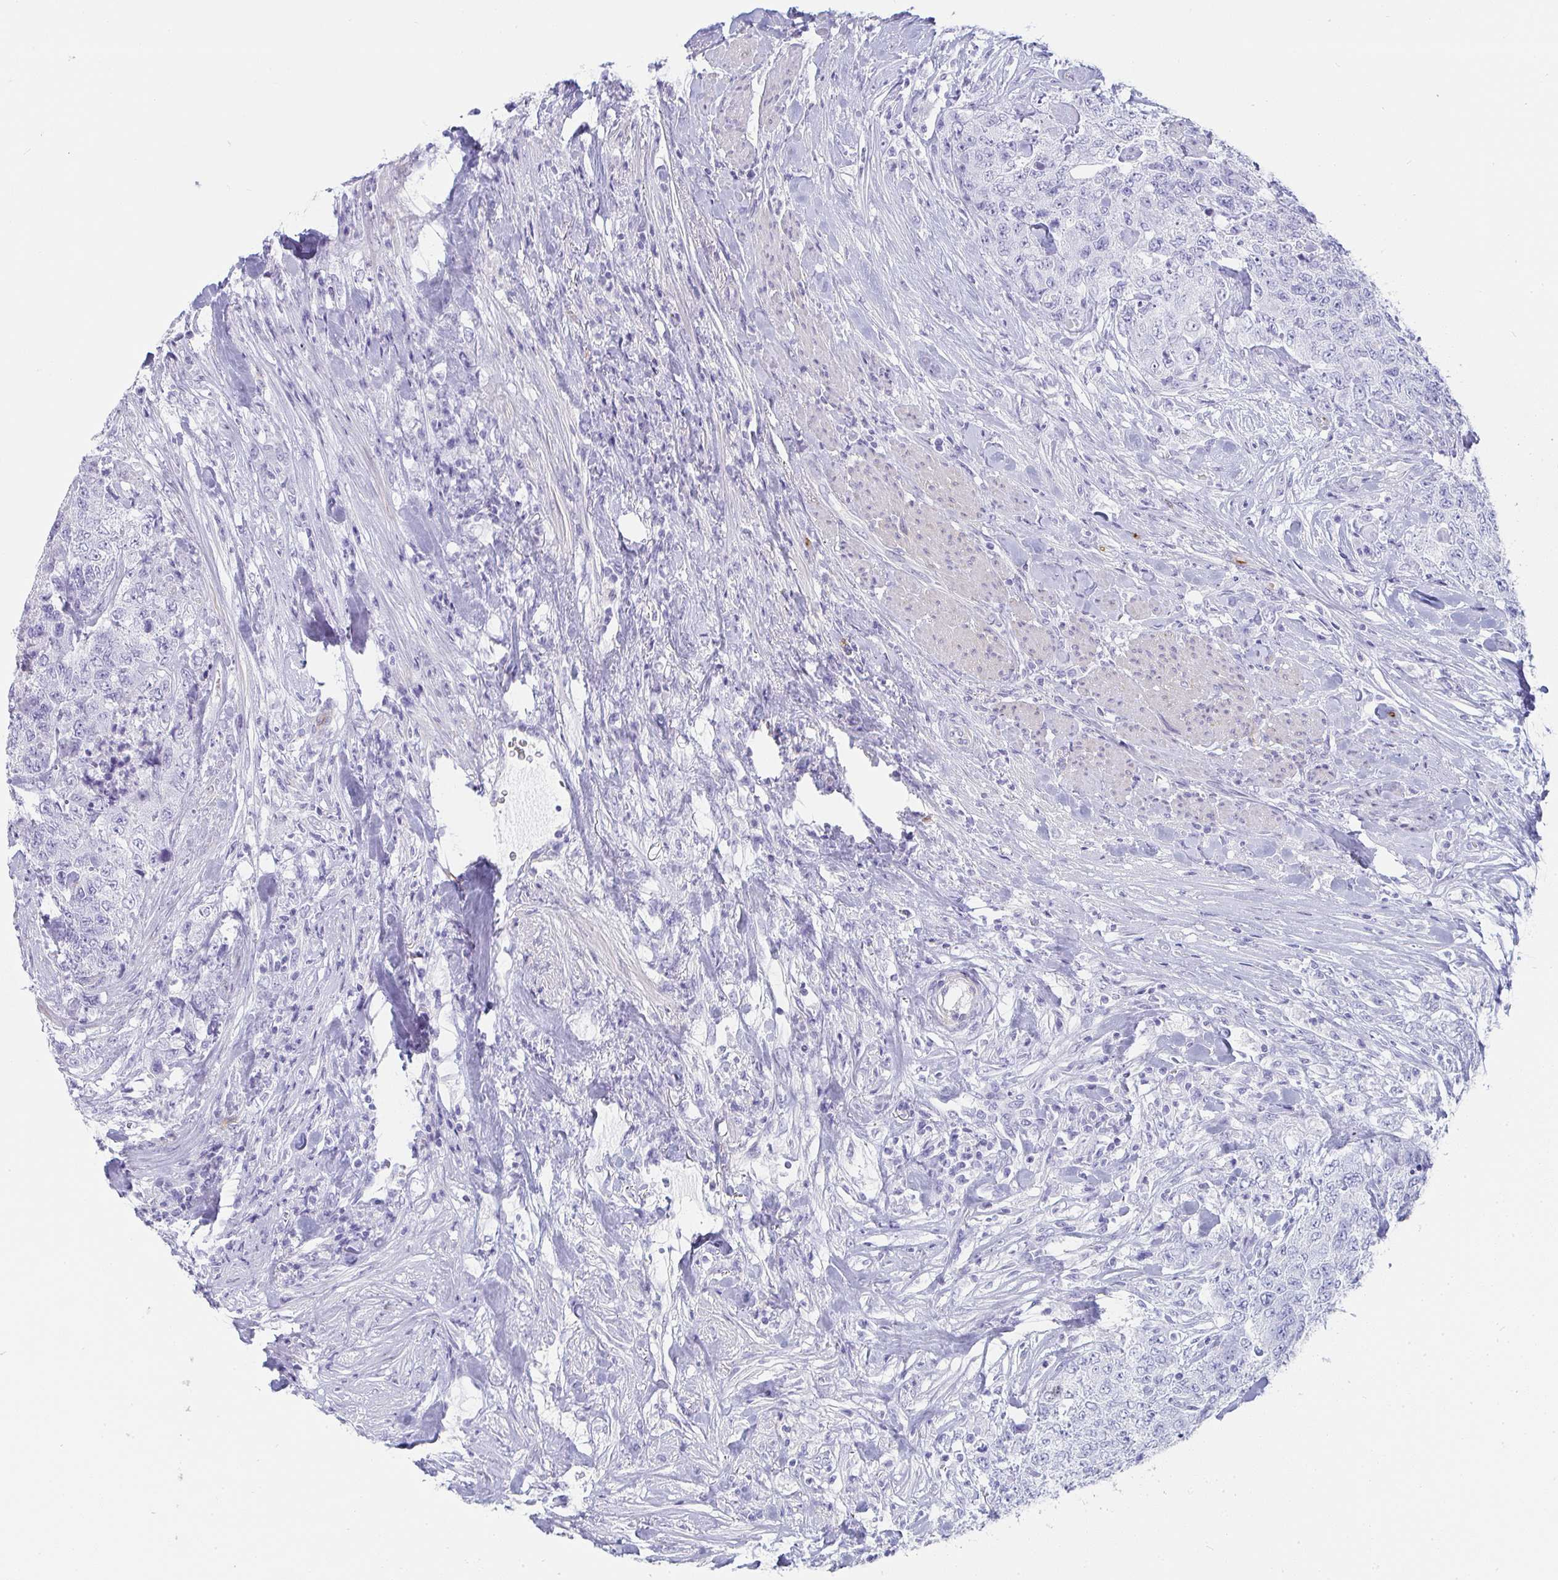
{"staining": {"intensity": "negative", "quantity": "none", "location": "none"}, "tissue": "urothelial cancer", "cell_type": "Tumor cells", "image_type": "cancer", "snomed": [{"axis": "morphology", "description": "Urothelial carcinoma, High grade"}, {"axis": "topography", "description": "Urinary bladder"}], "caption": "Immunohistochemistry image of human high-grade urothelial carcinoma stained for a protein (brown), which demonstrates no positivity in tumor cells. (DAB (3,3'-diaminobenzidine) IHC, high magnification).", "gene": "PRND", "patient": {"sex": "female", "age": 78}}